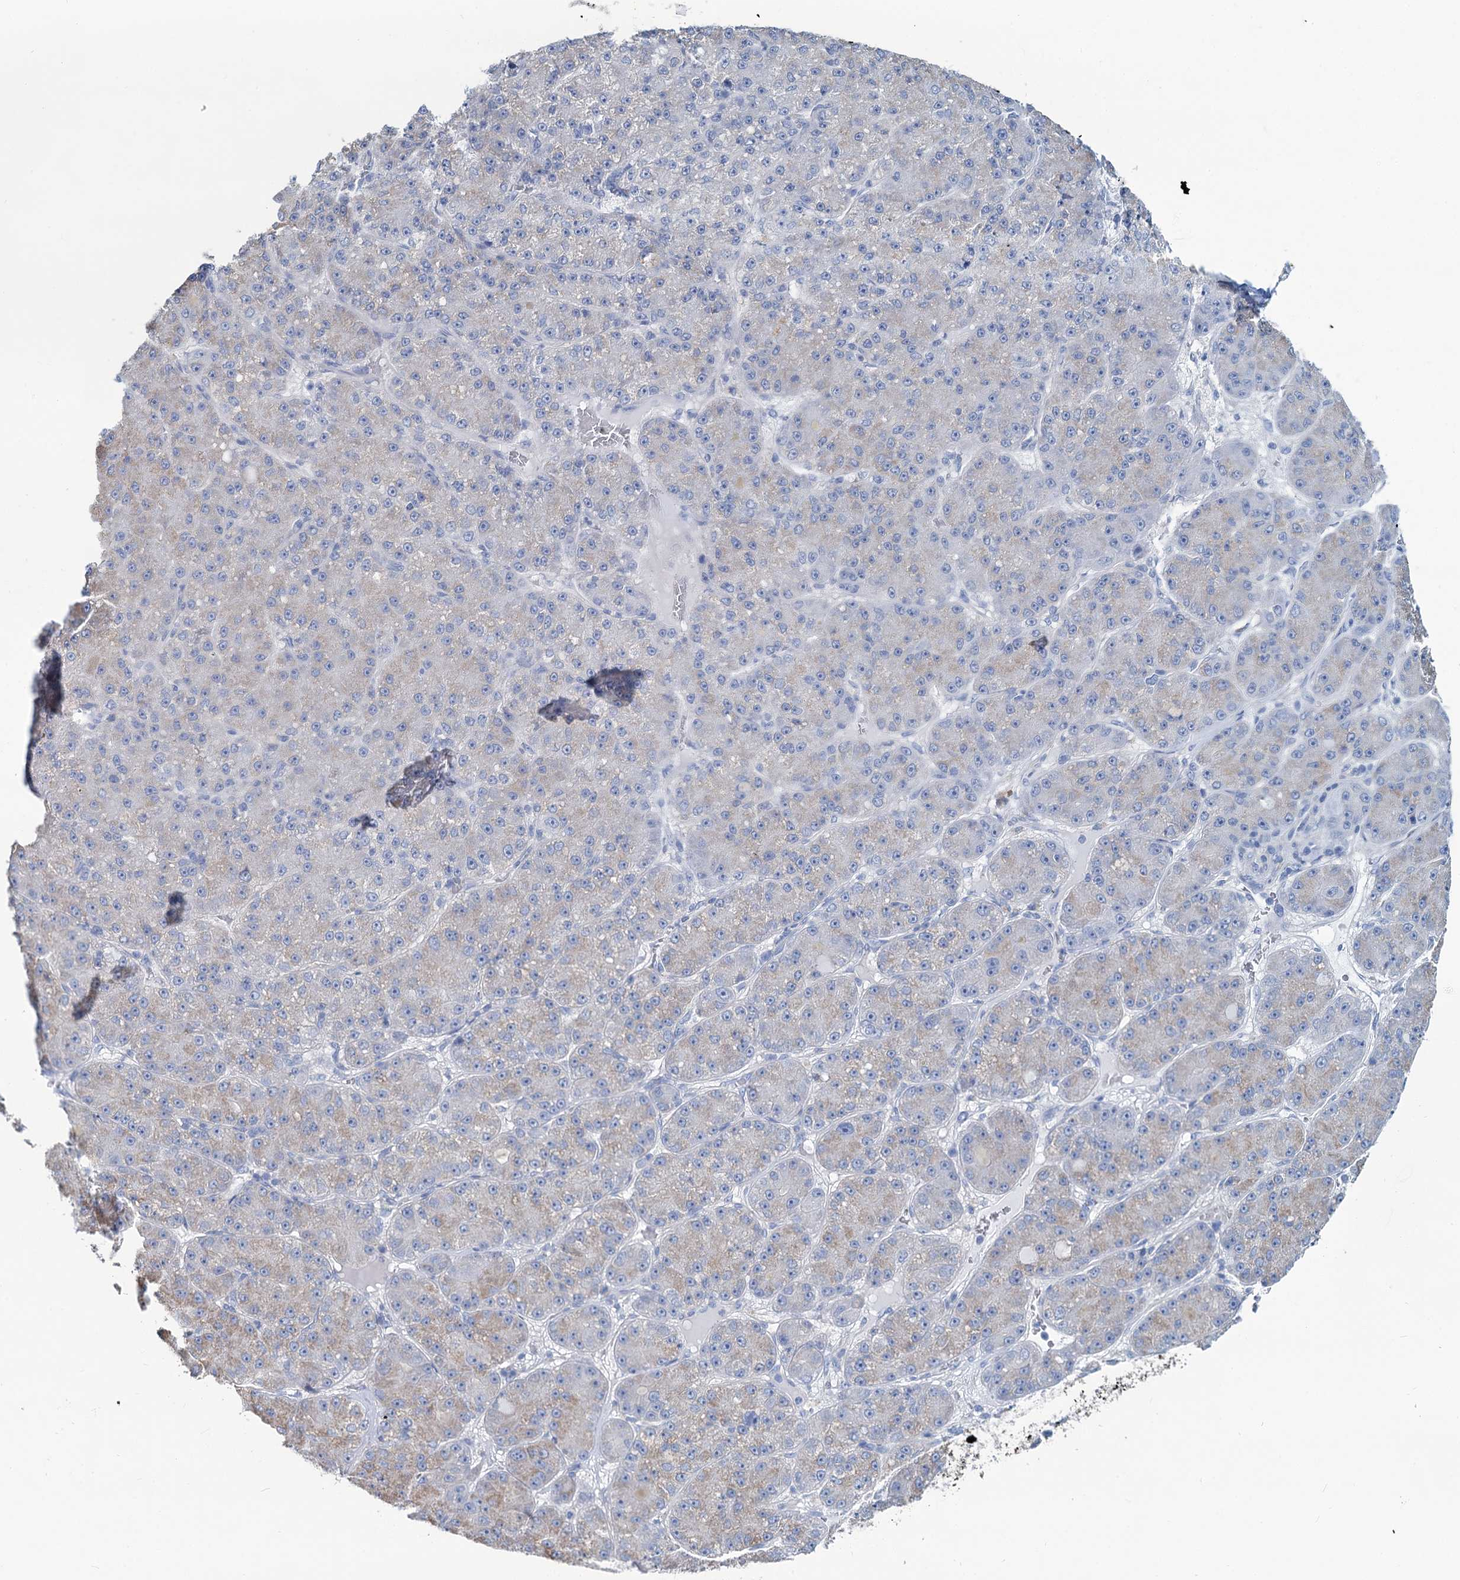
{"staining": {"intensity": "negative", "quantity": "none", "location": "none"}, "tissue": "liver cancer", "cell_type": "Tumor cells", "image_type": "cancer", "snomed": [{"axis": "morphology", "description": "Carcinoma, Hepatocellular, NOS"}, {"axis": "topography", "description": "Liver"}], "caption": "Liver cancer was stained to show a protein in brown. There is no significant positivity in tumor cells. Brightfield microscopy of IHC stained with DAB (3,3'-diaminobenzidine) (brown) and hematoxylin (blue), captured at high magnification.", "gene": "SLC1A3", "patient": {"sex": "male", "age": 67}}